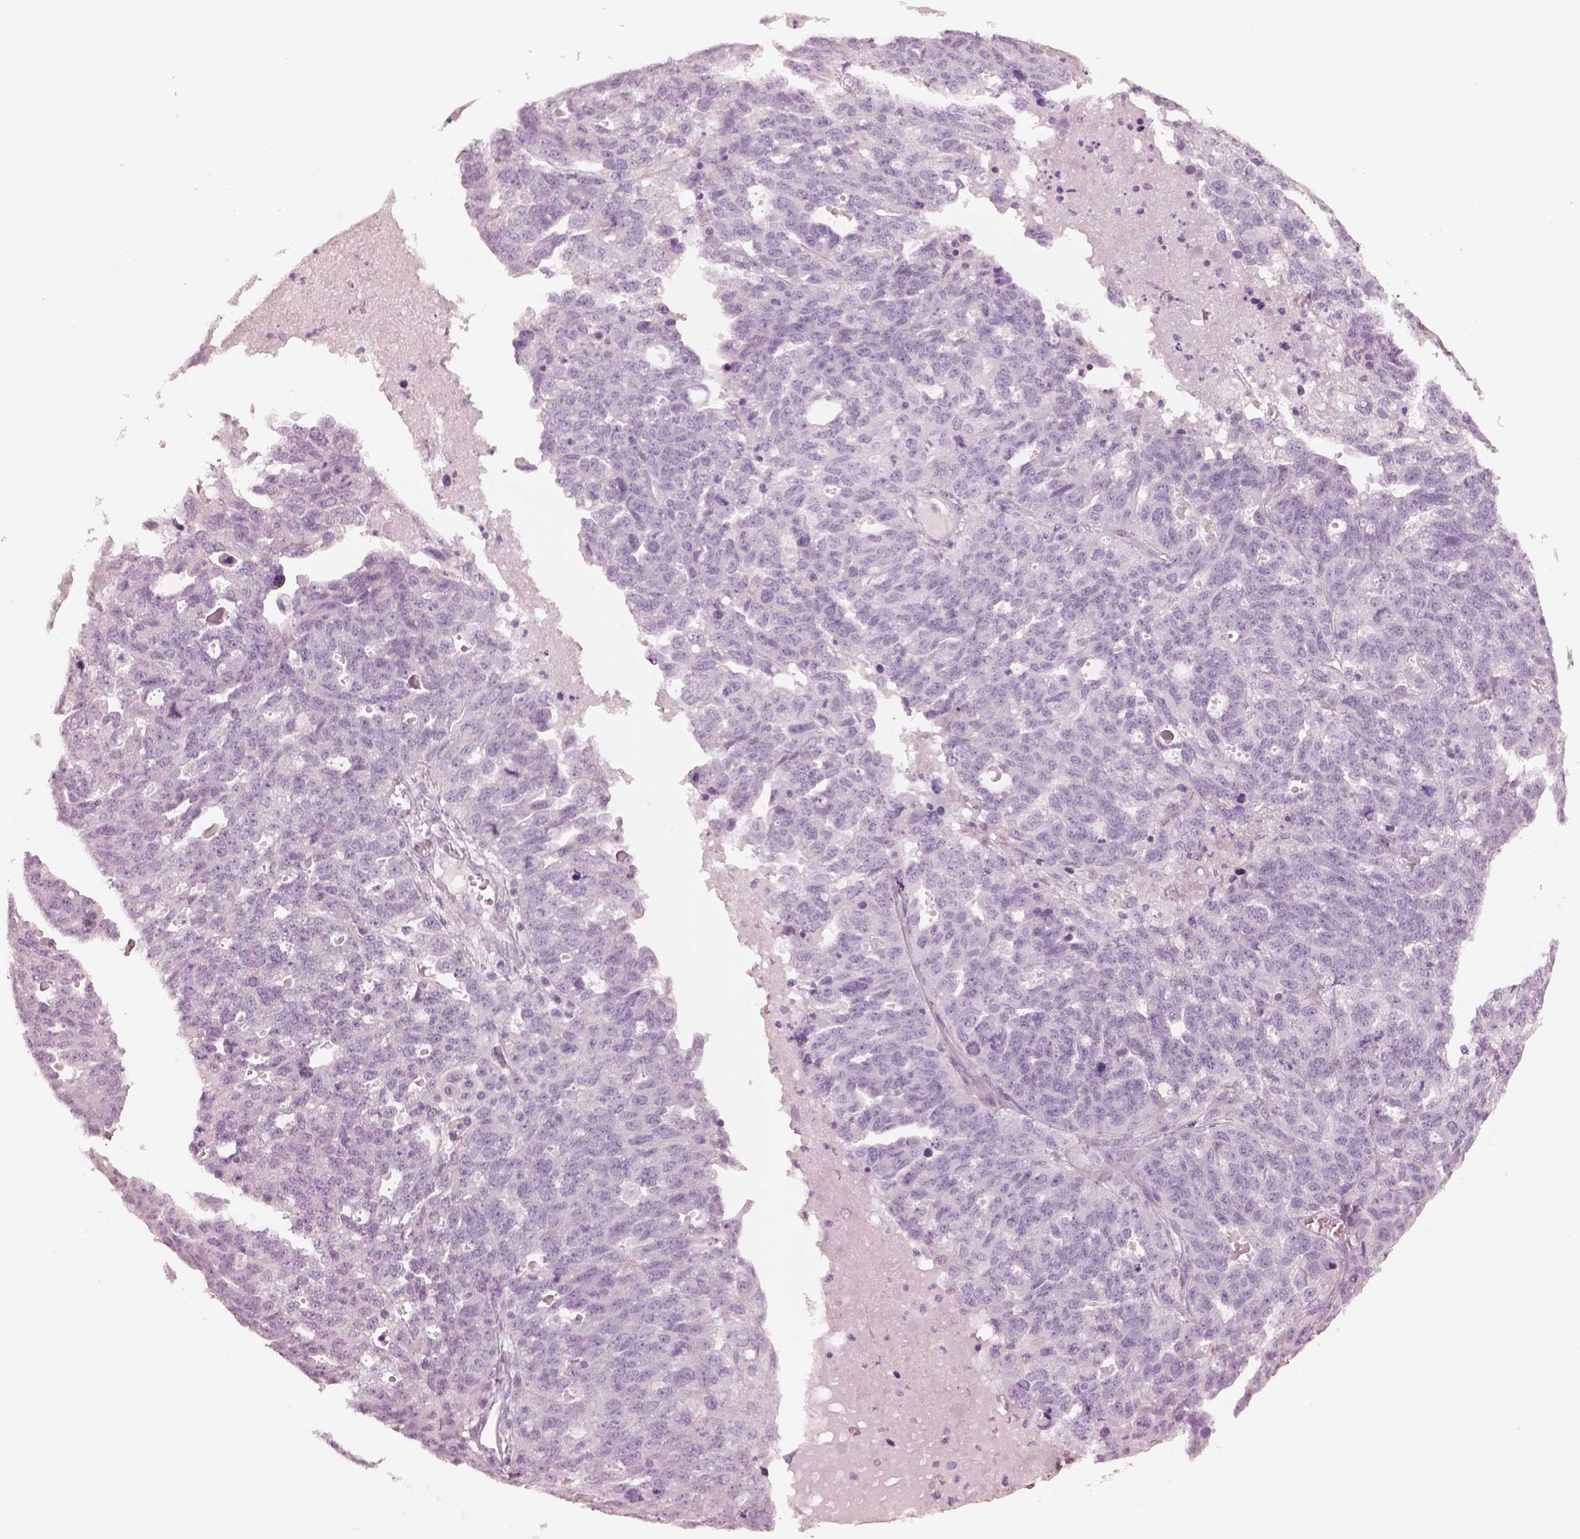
{"staining": {"intensity": "negative", "quantity": "none", "location": "none"}, "tissue": "ovarian cancer", "cell_type": "Tumor cells", "image_type": "cancer", "snomed": [{"axis": "morphology", "description": "Cystadenocarcinoma, serous, NOS"}, {"axis": "topography", "description": "Ovary"}], "caption": "Tumor cells show no significant positivity in ovarian serous cystadenocarcinoma.", "gene": "PON3", "patient": {"sex": "female", "age": 71}}